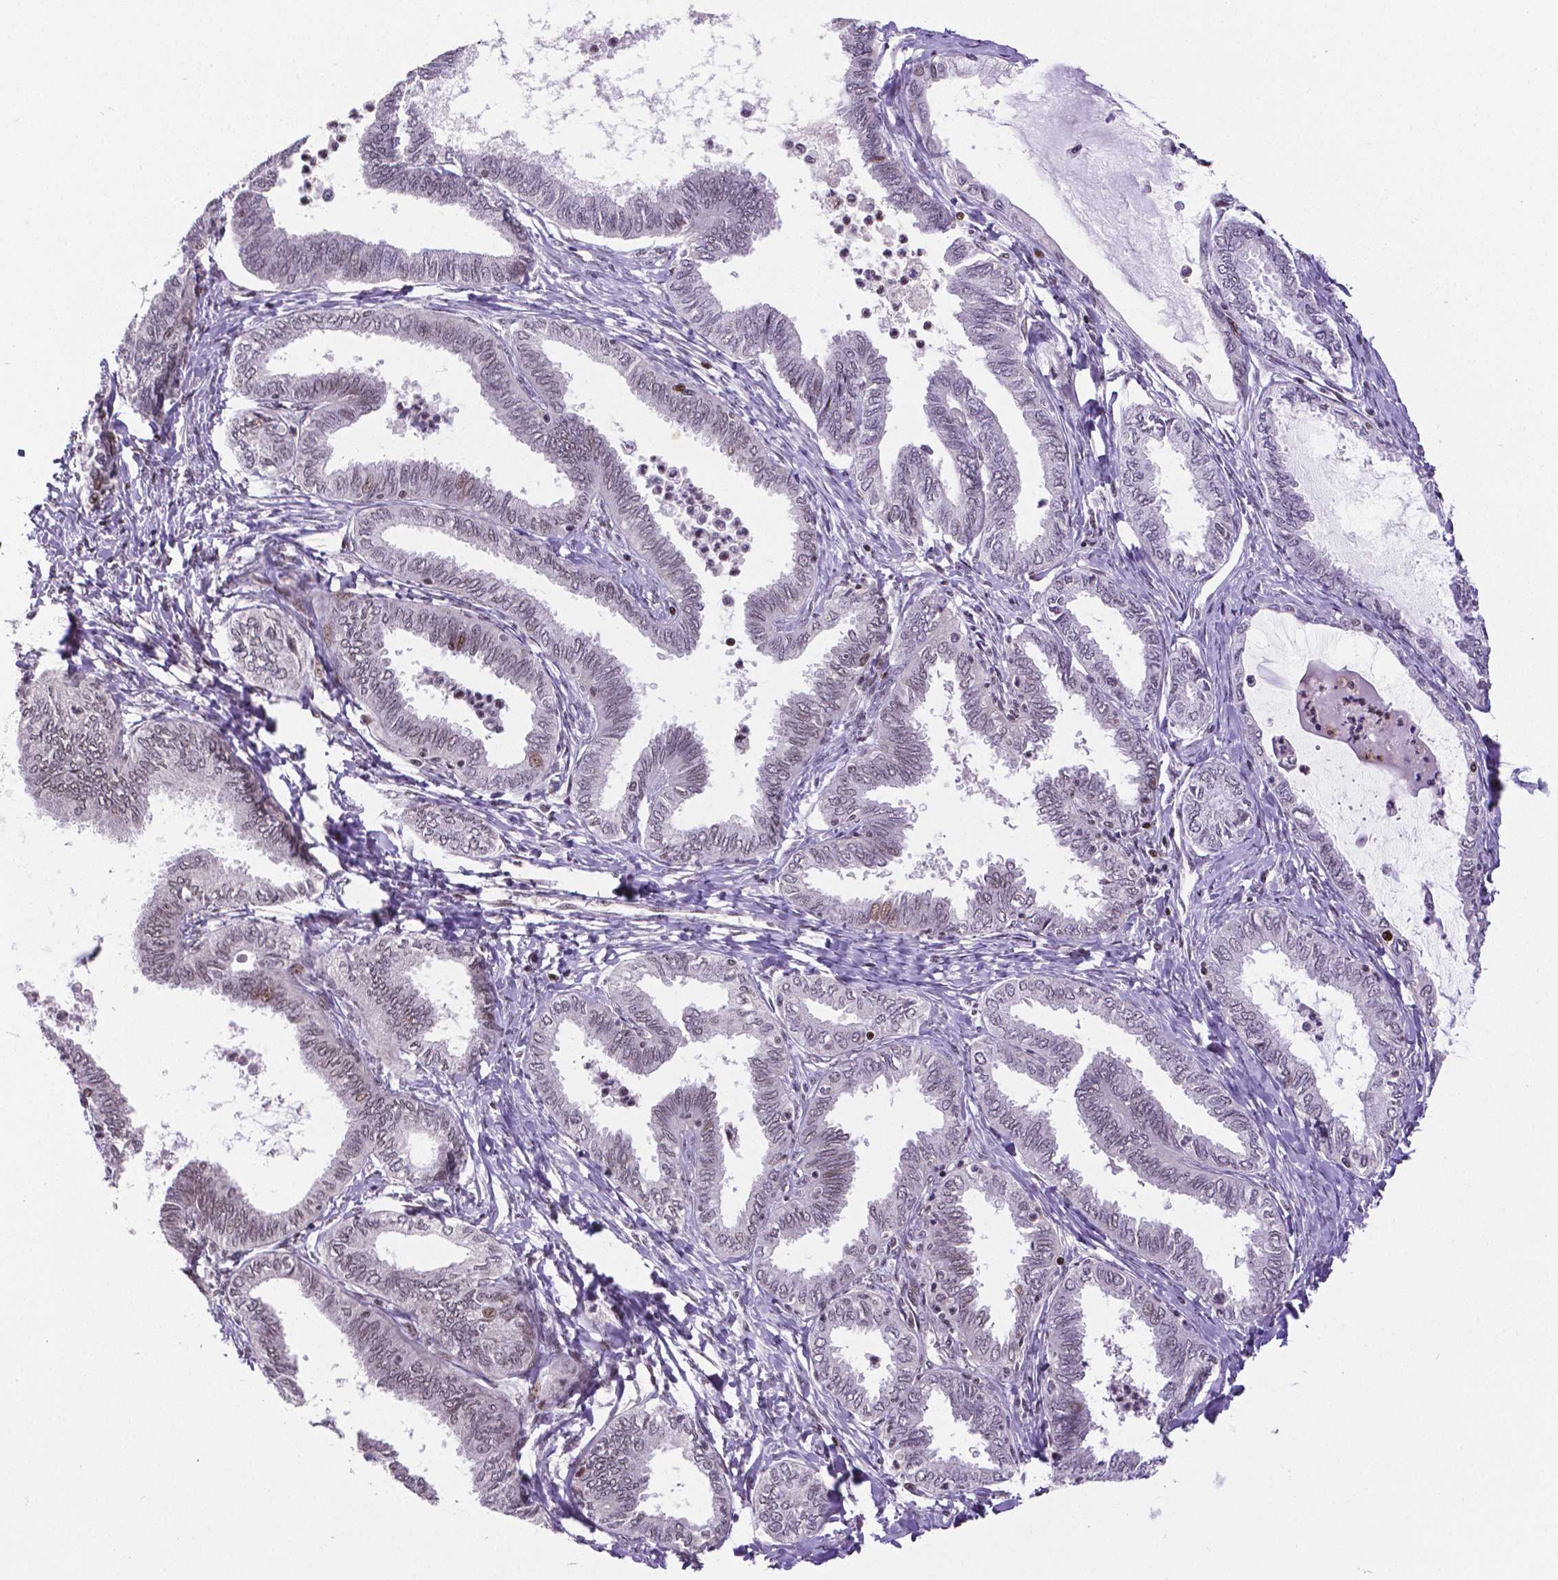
{"staining": {"intensity": "negative", "quantity": "none", "location": "none"}, "tissue": "ovarian cancer", "cell_type": "Tumor cells", "image_type": "cancer", "snomed": [{"axis": "morphology", "description": "Carcinoma, endometroid"}, {"axis": "topography", "description": "Ovary"}], "caption": "The immunohistochemistry (IHC) micrograph has no significant positivity in tumor cells of ovarian cancer (endometroid carcinoma) tissue. The staining is performed using DAB (3,3'-diaminobenzidine) brown chromogen with nuclei counter-stained in using hematoxylin.", "gene": "CTCF", "patient": {"sex": "female", "age": 70}}